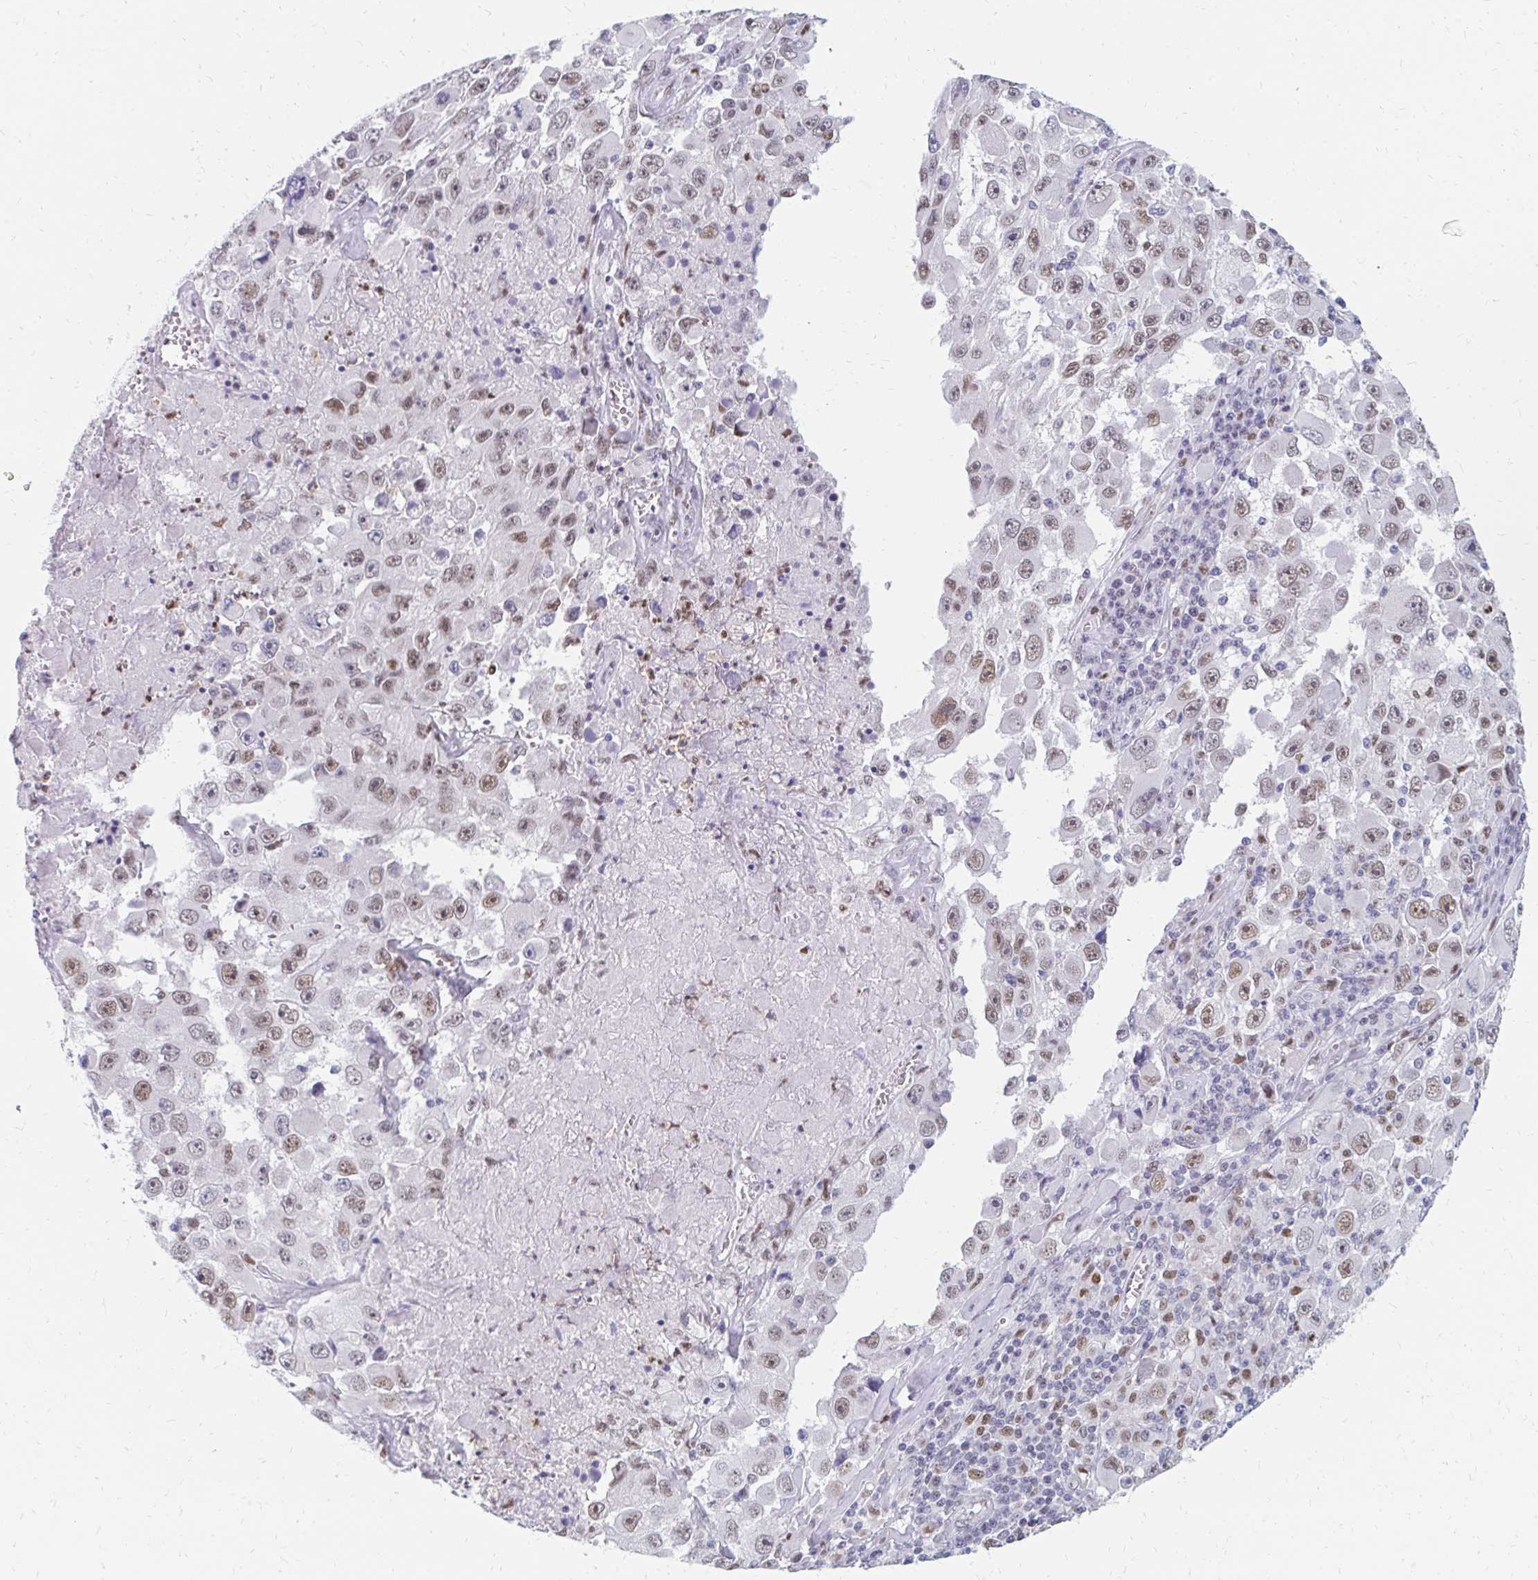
{"staining": {"intensity": "moderate", "quantity": ">75%", "location": "nuclear"}, "tissue": "melanoma", "cell_type": "Tumor cells", "image_type": "cancer", "snomed": [{"axis": "morphology", "description": "Malignant melanoma, Metastatic site"}, {"axis": "topography", "description": "Lymph node"}], "caption": "Melanoma was stained to show a protein in brown. There is medium levels of moderate nuclear expression in approximately >75% of tumor cells.", "gene": "PLK3", "patient": {"sex": "female", "age": 67}}